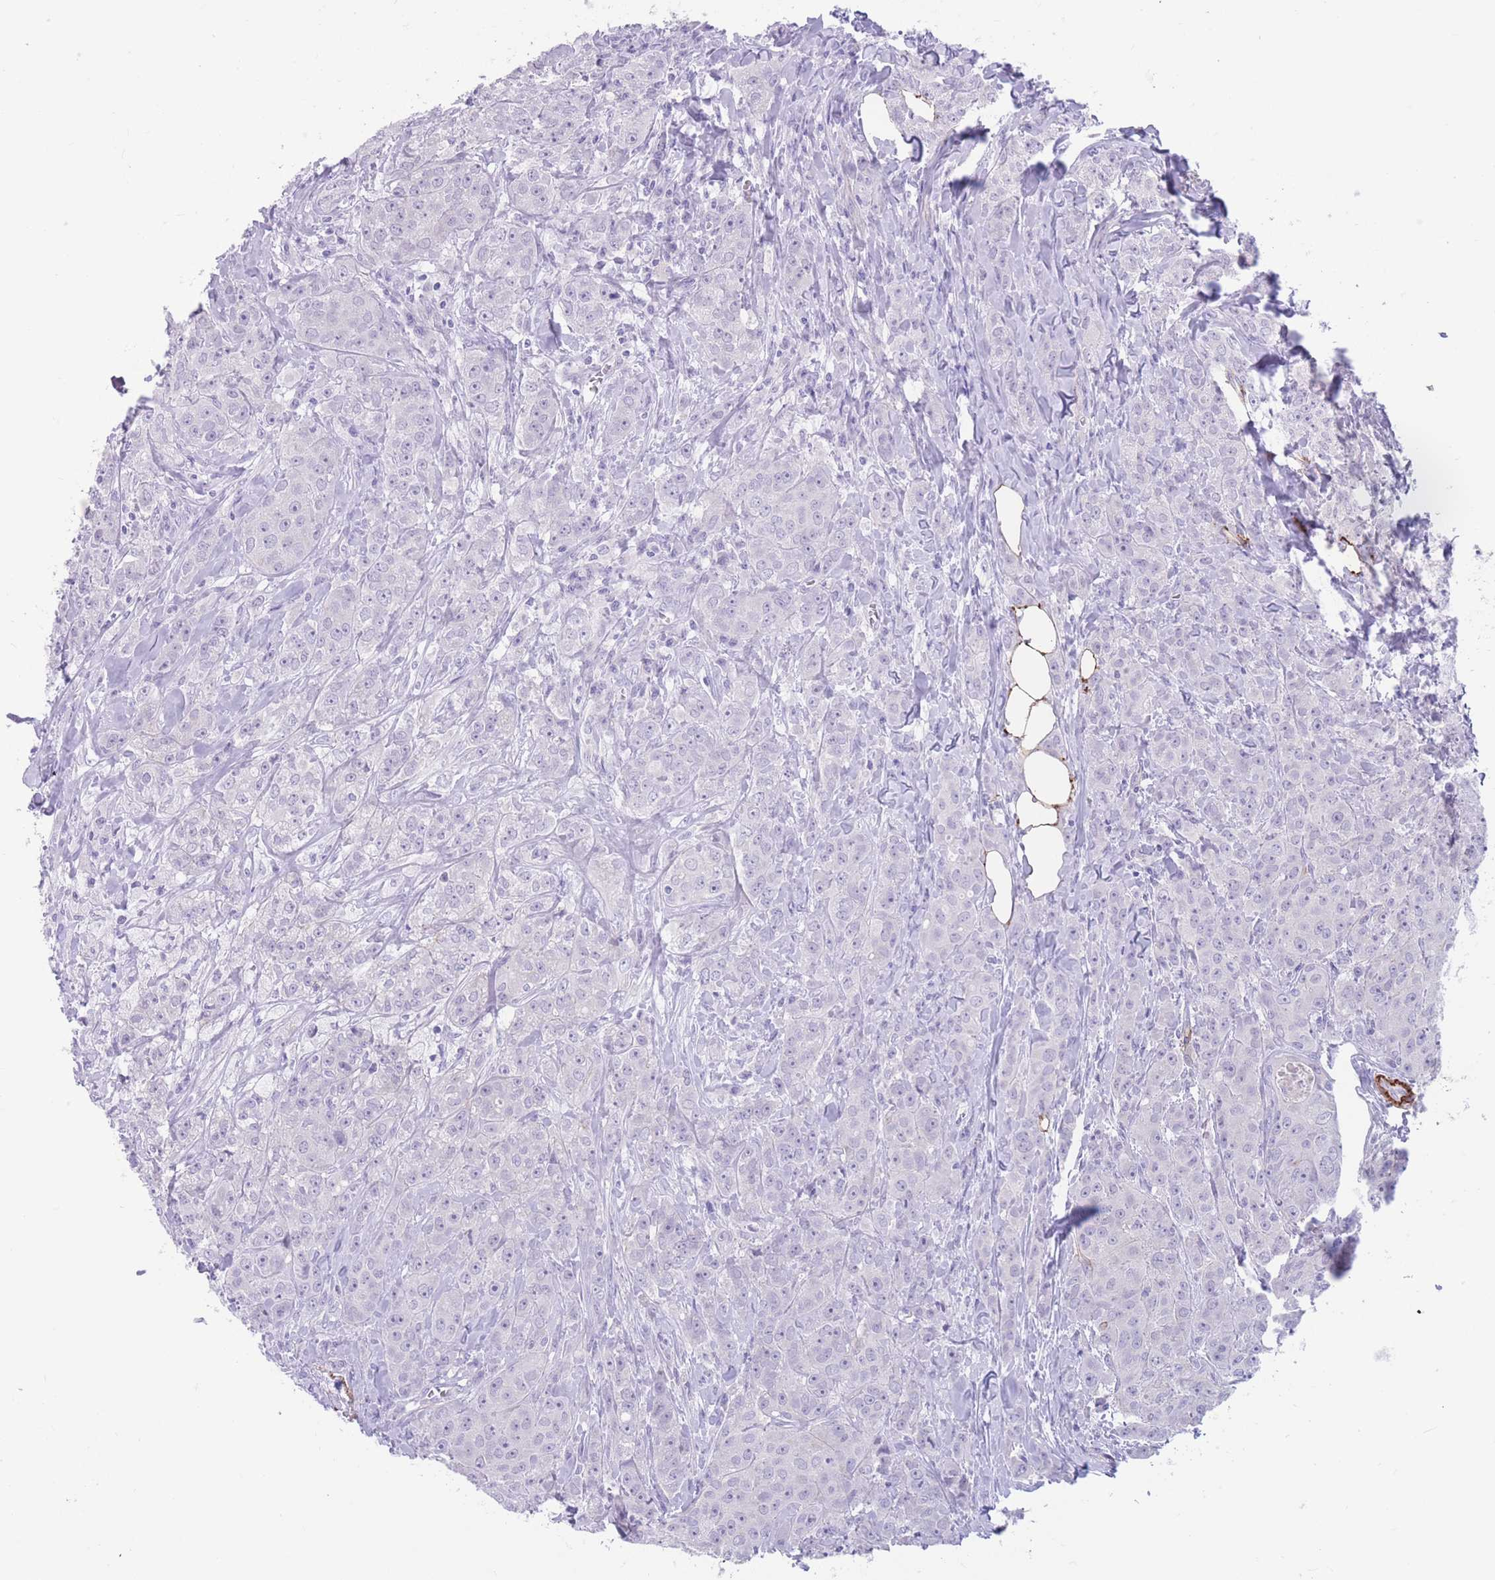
{"staining": {"intensity": "negative", "quantity": "none", "location": "none"}, "tissue": "breast cancer", "cell_type": "Tumor cells", "image_type": "cancer", "snomed": [{"axis": "morphology", "description": "Duct carcinoma"}, {"axis": "topography", "description": "Breast"}], "caption": "The photomicrograph shows no significant expression in tumor cells of breast cancer (intraductal carcinoma). (DAB IHC, high magnification).", "gene": "DPYD", "patient": {"sex": "female", "age": 43}}